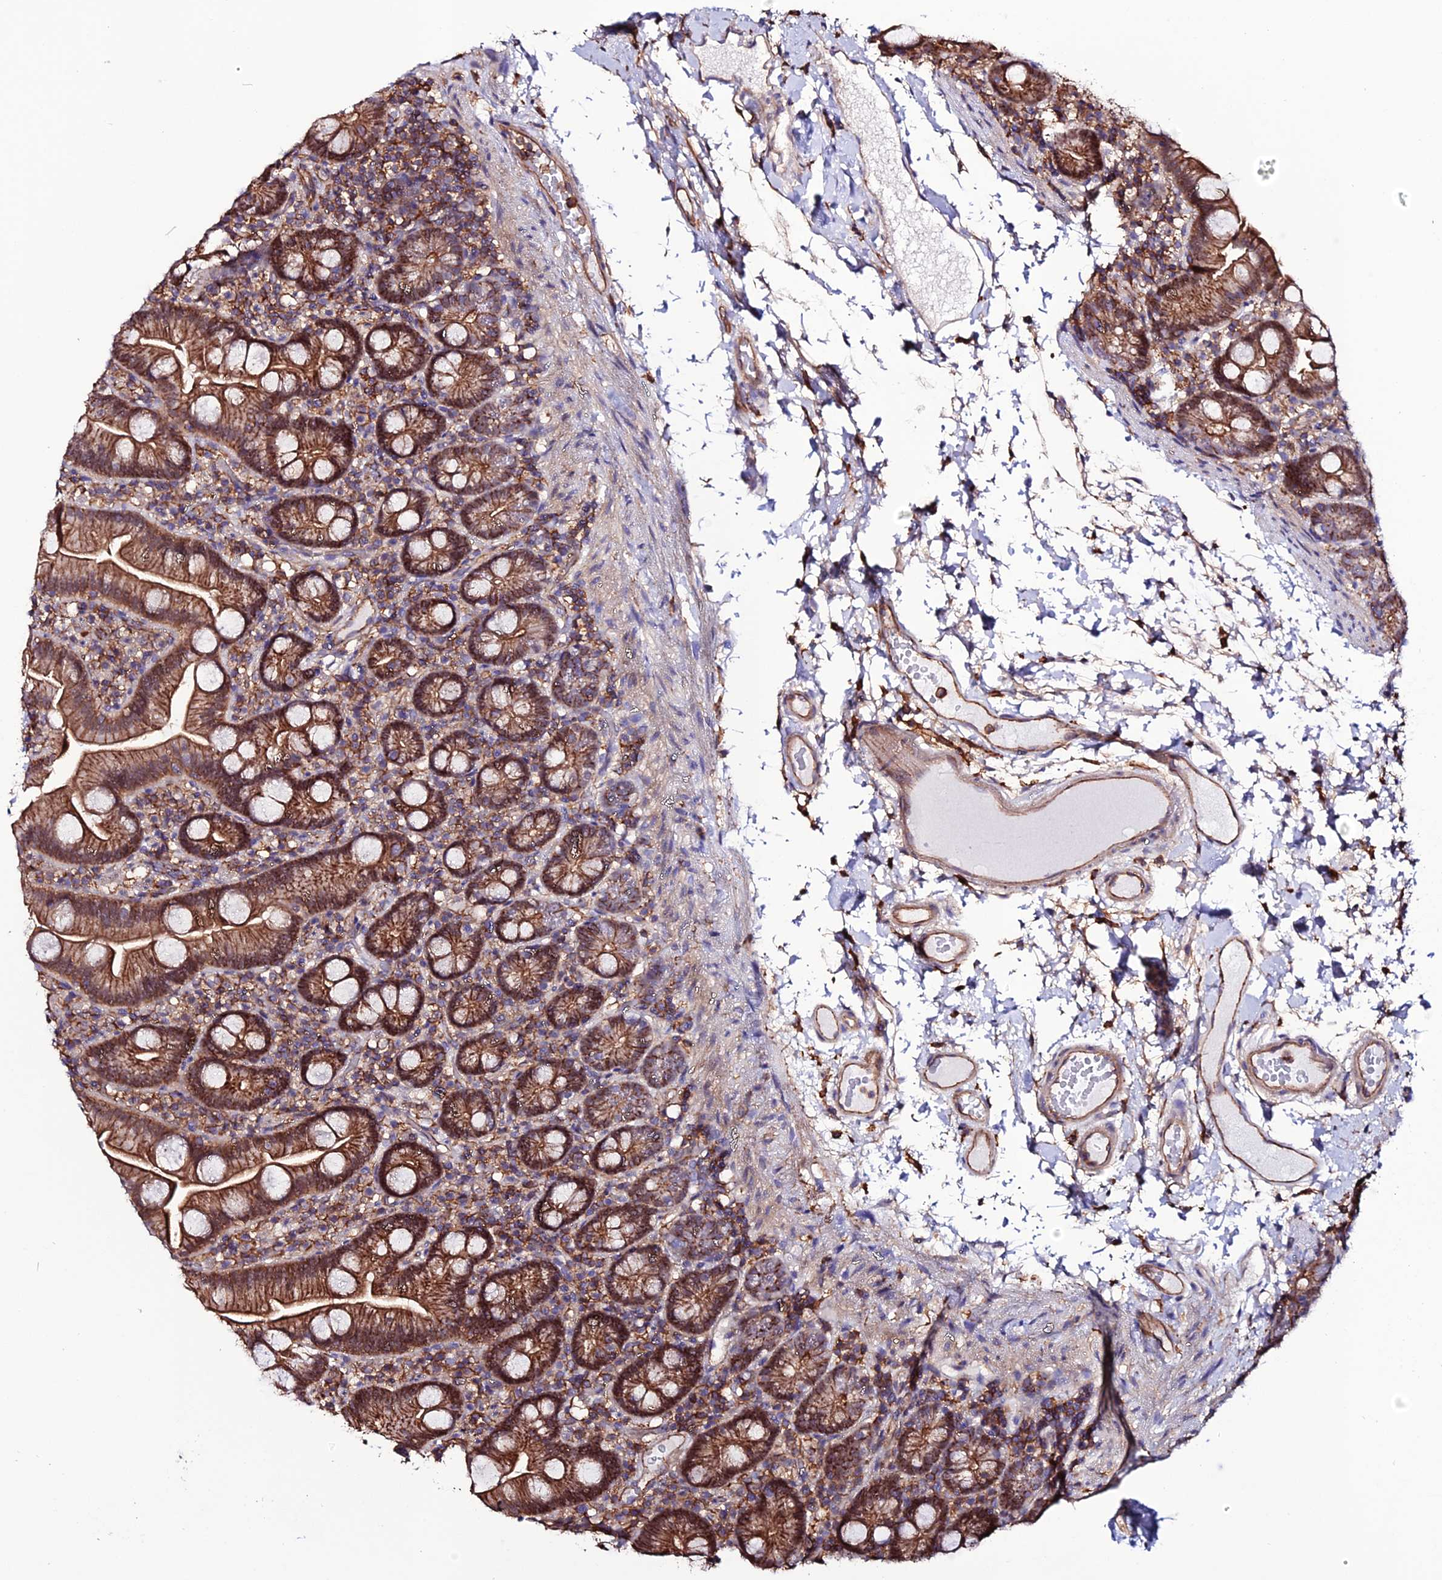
{"staining": {"intensity": "moderate", "quantity": ">75%", "location": "cytoplasmic/membranous"}, "tissue": "small intestine", "cell_type": "Glandular cells", "image_type": "normal", "snomed": [{"axis": "morphology", "description": "Normal tissue, NOS"}, {"axis": "topography", "description": "Small intestine"}], "caption": "A photomicrograph showing moderate cytoplasmic/membranous positivity in about >75% of glandular cells in benign small intestine, as visualized by brown immunohistochemical staining.", "gene": "USP17L10", "patient": {"sex": "female", "age": 68}}